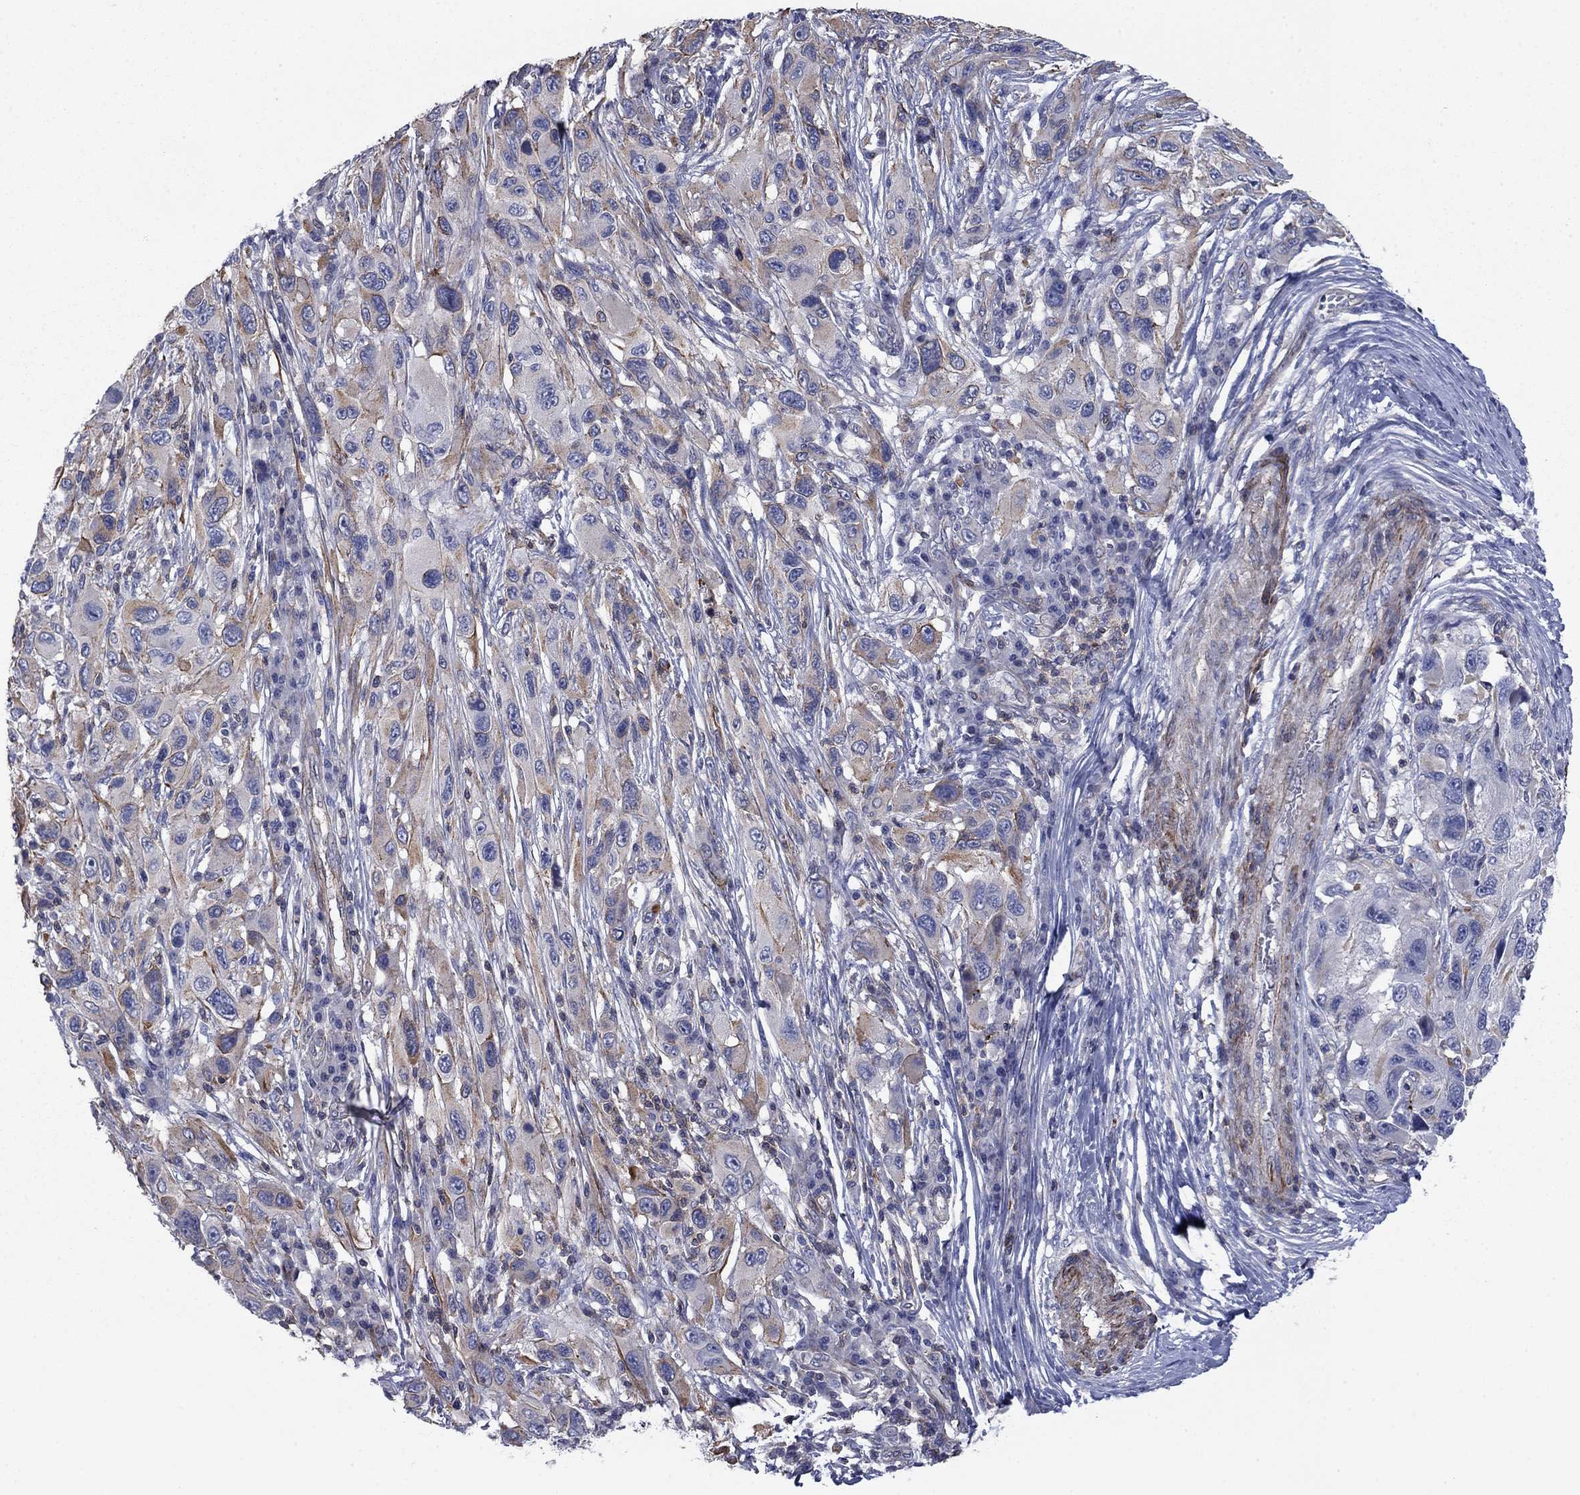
{"staining": {"intensity": "moderate", "quantity": "<25%", "location": "cytoplasmic/membranous"}, "tissue": "melanoma", "cell_type": "Tumor cells", "image_type": "cancer", "snomed": [{"axis": "morphology", "description": "Malignant melanoma, NOS"}, {"axis": "topography", "description": "Skin"}], "caption": "IHC of human melanoma reveals low levels of moderate cytoplasmic/membranous positivity in about <25% of tumor cells. (brown staining indicates protein expression, while blue staining denotes nuclei).", "gene": "PSD4", "patient": {"sex": "male", "age": 53}}